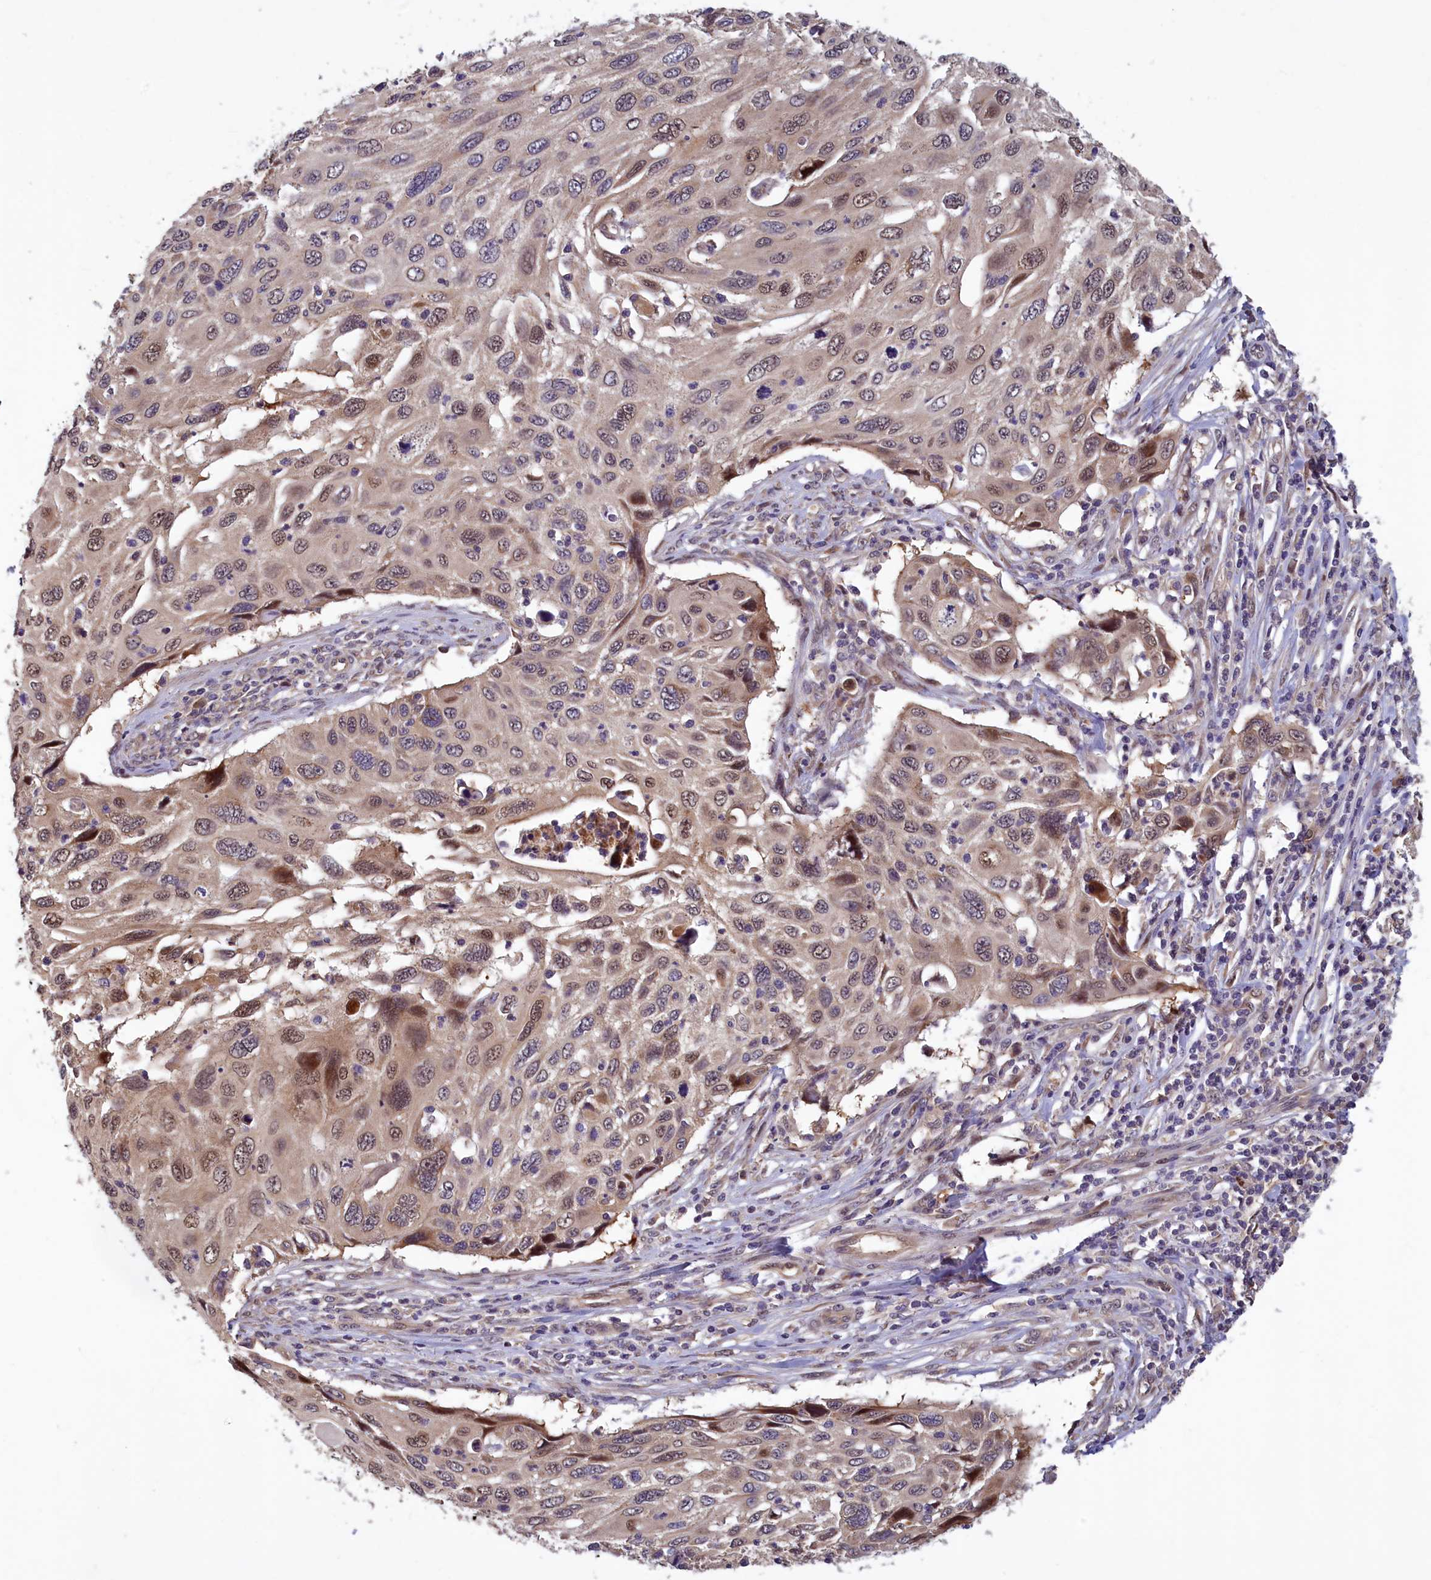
{"staining": {"intensity": "moderate", "quantity": "<25%", "location": "cytoplasmic/membranous,nuclear"}, "tissue": "cervical cancer", "cell_type": "Tumor cells", "image_type": "cancer", "snomed": [{"axis": "morphology", "description": "Squamous cell carcinoma, NOS"}, {"axis": "topography", "description": "Cervix"}], "caption": "DAB immunohistochemical staining of human cervical cancer (squamous cell carcinoma) shows moderate cytoplasmic/membranous and nuclear protein positivity in about <25% of tumor cells.", "gene": "CCDC15", "patient": {"sex": "female", "age": 70}}